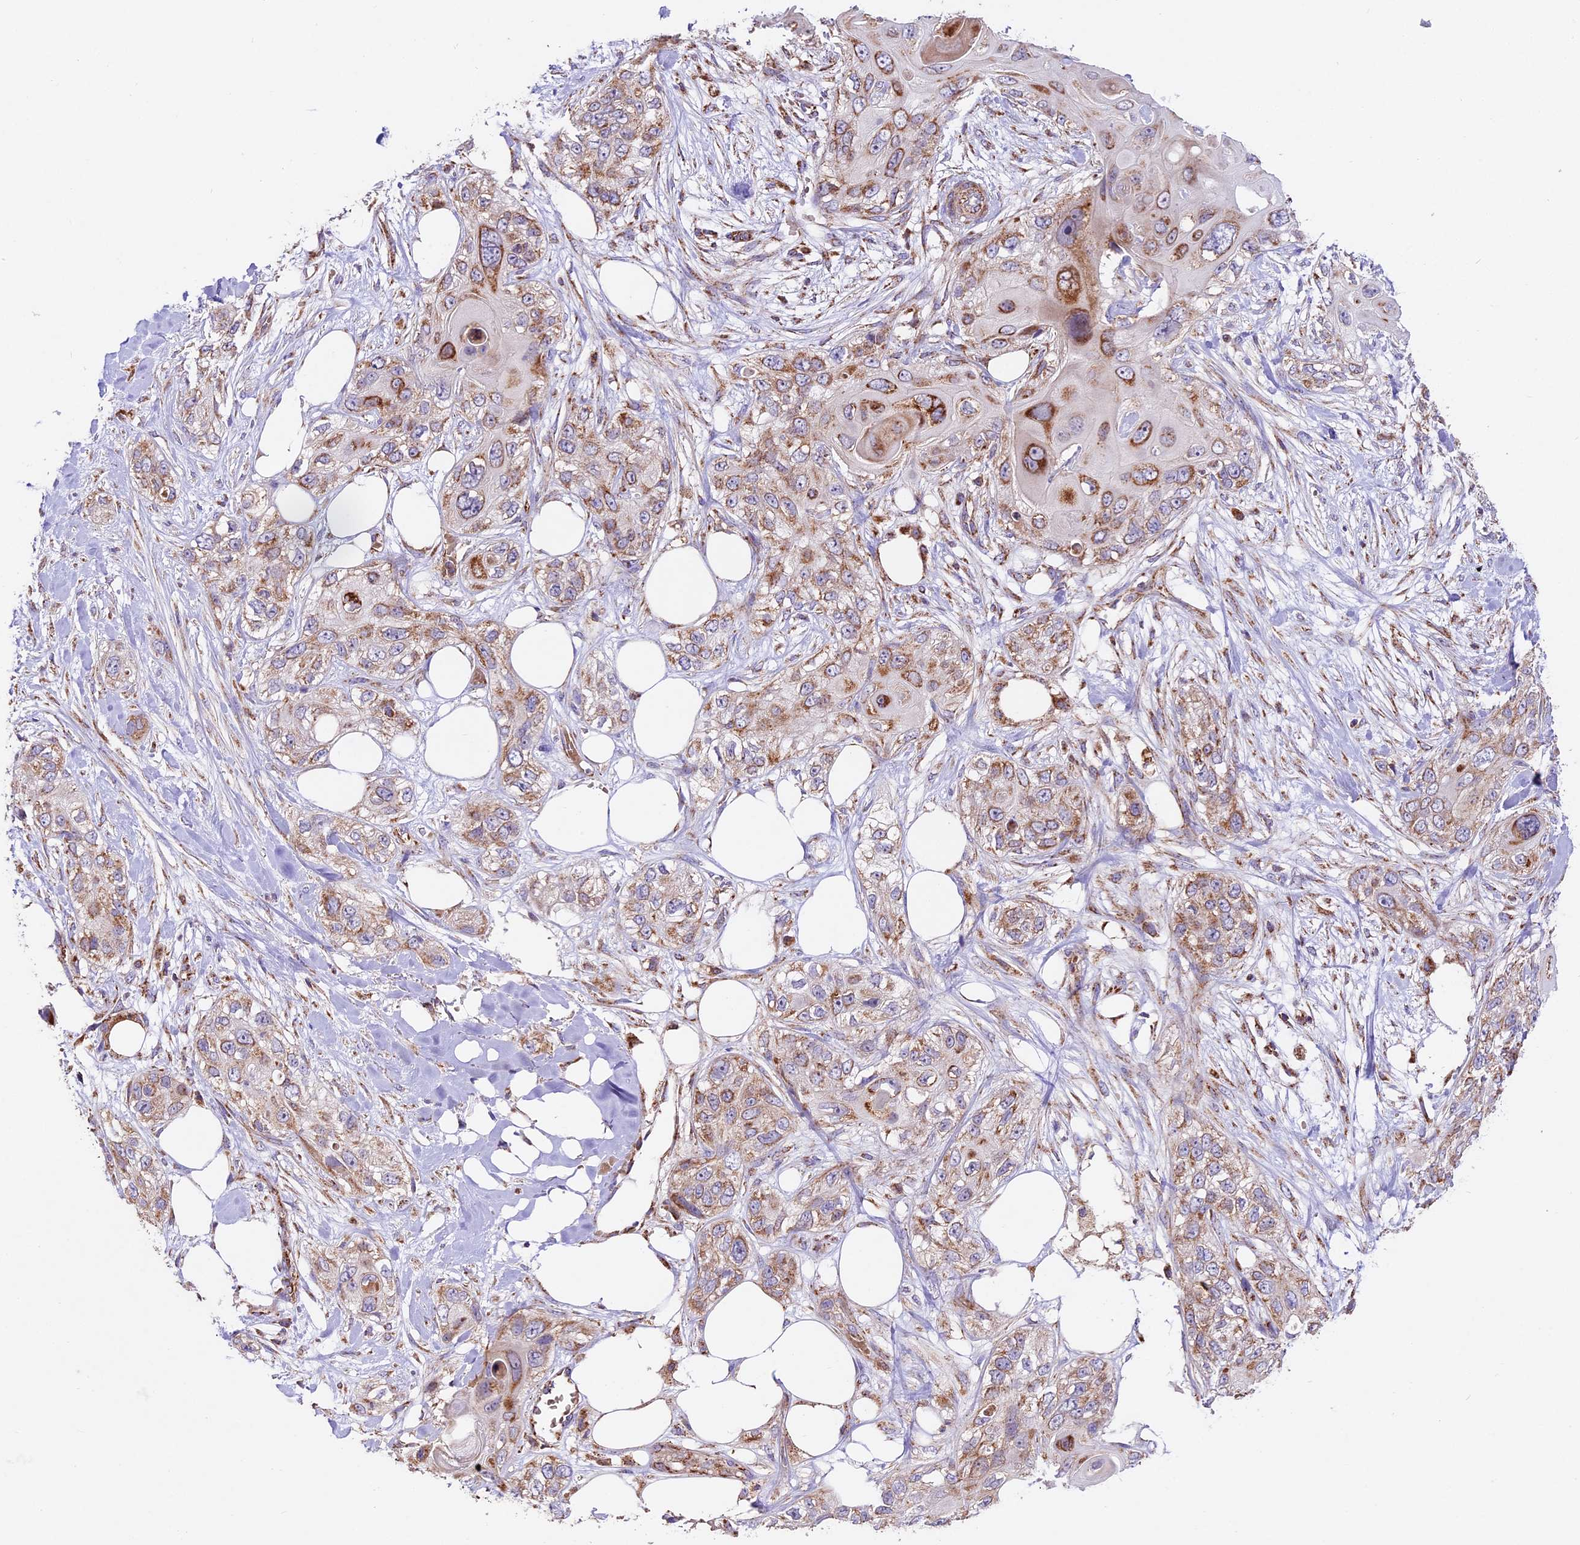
{"staining": {"intensity": "moderate", "quantity": ">75%", "location": "cytoplasmic/membranous"}, "tissue": "skin cancer", "cell_type": "Tumor cells", "image_type": "cancer", "snomed": [{"axis": "morphology", "description": "Normal tissue, NOS"}, {"axis": "morphology", "description": "Squamous cell carcinoma, NOS"}, {"axis": "topography", "description": "Skin"}], "caption": "Skin cancer (squamous cell carcinoma) stained for a protein demonstrates moderate cytoplasmic/membranous positivity in tumor cells.", "gene": "NDUFA8", "patient": {"sex": "male", "age": 72}}